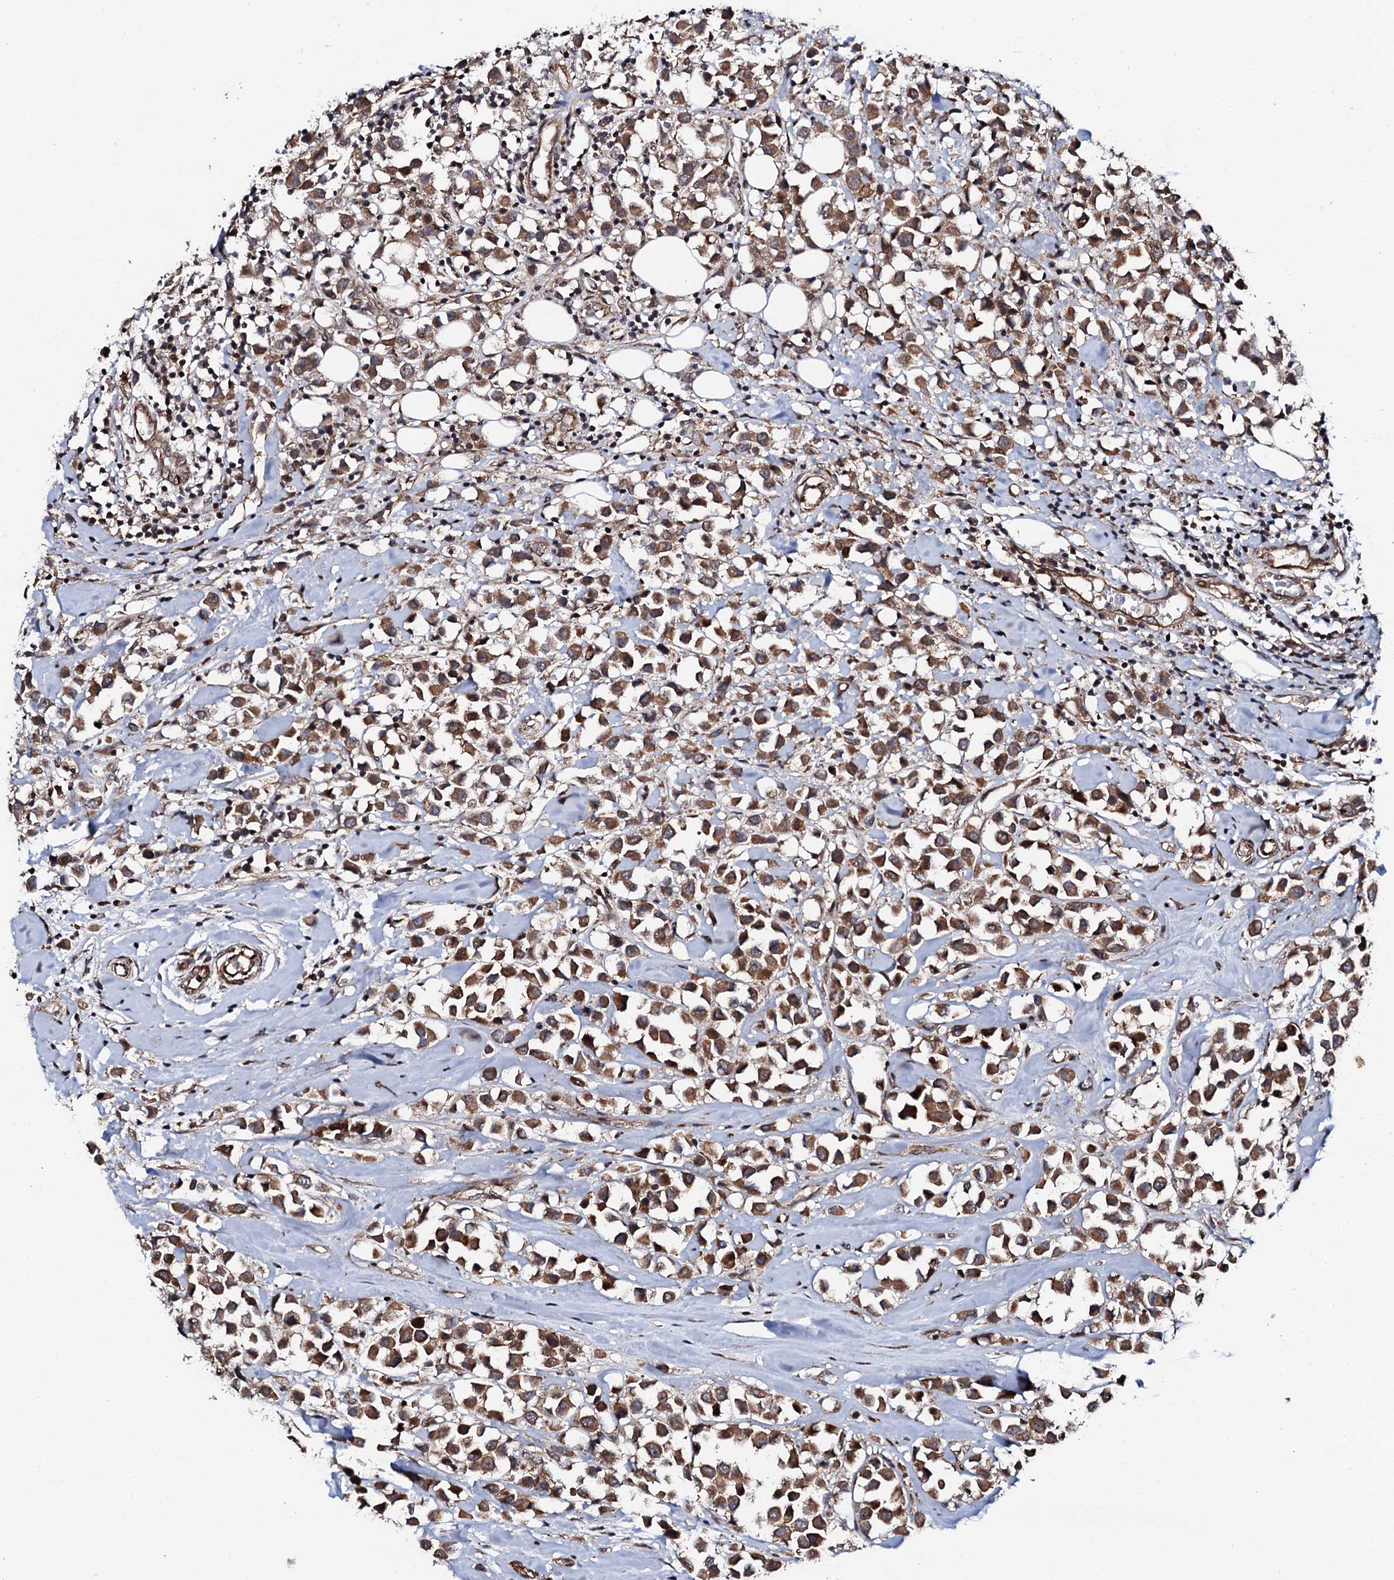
{"staining": {"intensity": "moderate", "quantity": ">75%", "location": "cytoplasmic/membranous"}, "tissue": "breast cancer", "cell_type": "Tumor cells", "image_type": "cancer", "snomed": [{"axis": "morphology", "description": "Duct carcinoma"}, {"axis": "topography", "description": "Breast"}], "caption": "A brown stain shows moderate cytoplasmic/membranous positivity of a protein in infiltrating ductal carcinoma (breast) tumor cells.", "gene": "FAM111A", "patient": {"sex": "female", "age": 61}}